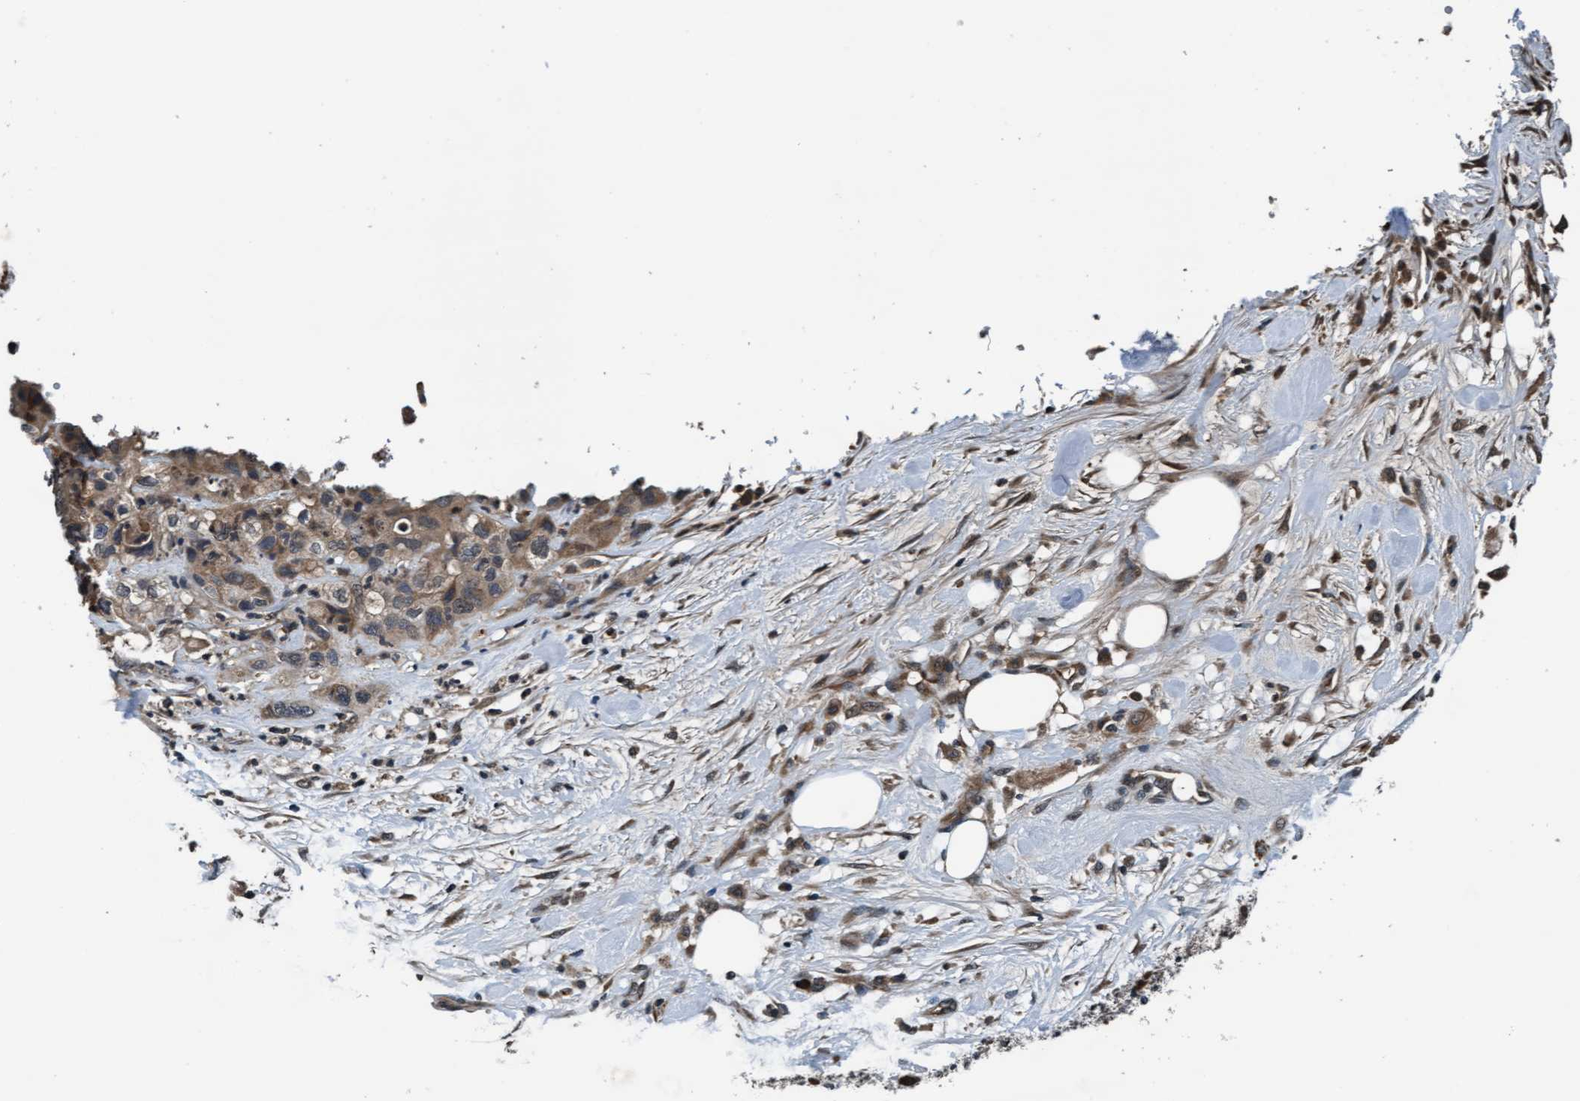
{"staining": {"intensity": "moderate", "quantity": ">75%", "location": "cytoplasmic/membranous"}, "tissue": "pancreatic cancer", "cell_type": "Tumor cells", "image_type": "cancer", "snomed": [{"axis": "morphology", "description": "Adenocarcinoma, NOS"}, {"axis": "topography", "description": "Pancreas"}], "caption": "Immunohistochemical staining of pancreatic cancer (adenocarcinoma) demonstrates medium levels of moderate cytoplasmic/membranous protein expression in about >75% of tumor cells. (DAB IHC, brown staining for protein, blue staining for nuclei).", "gene": "WASF1", "patient": {"sex": "female", "age": 71}}